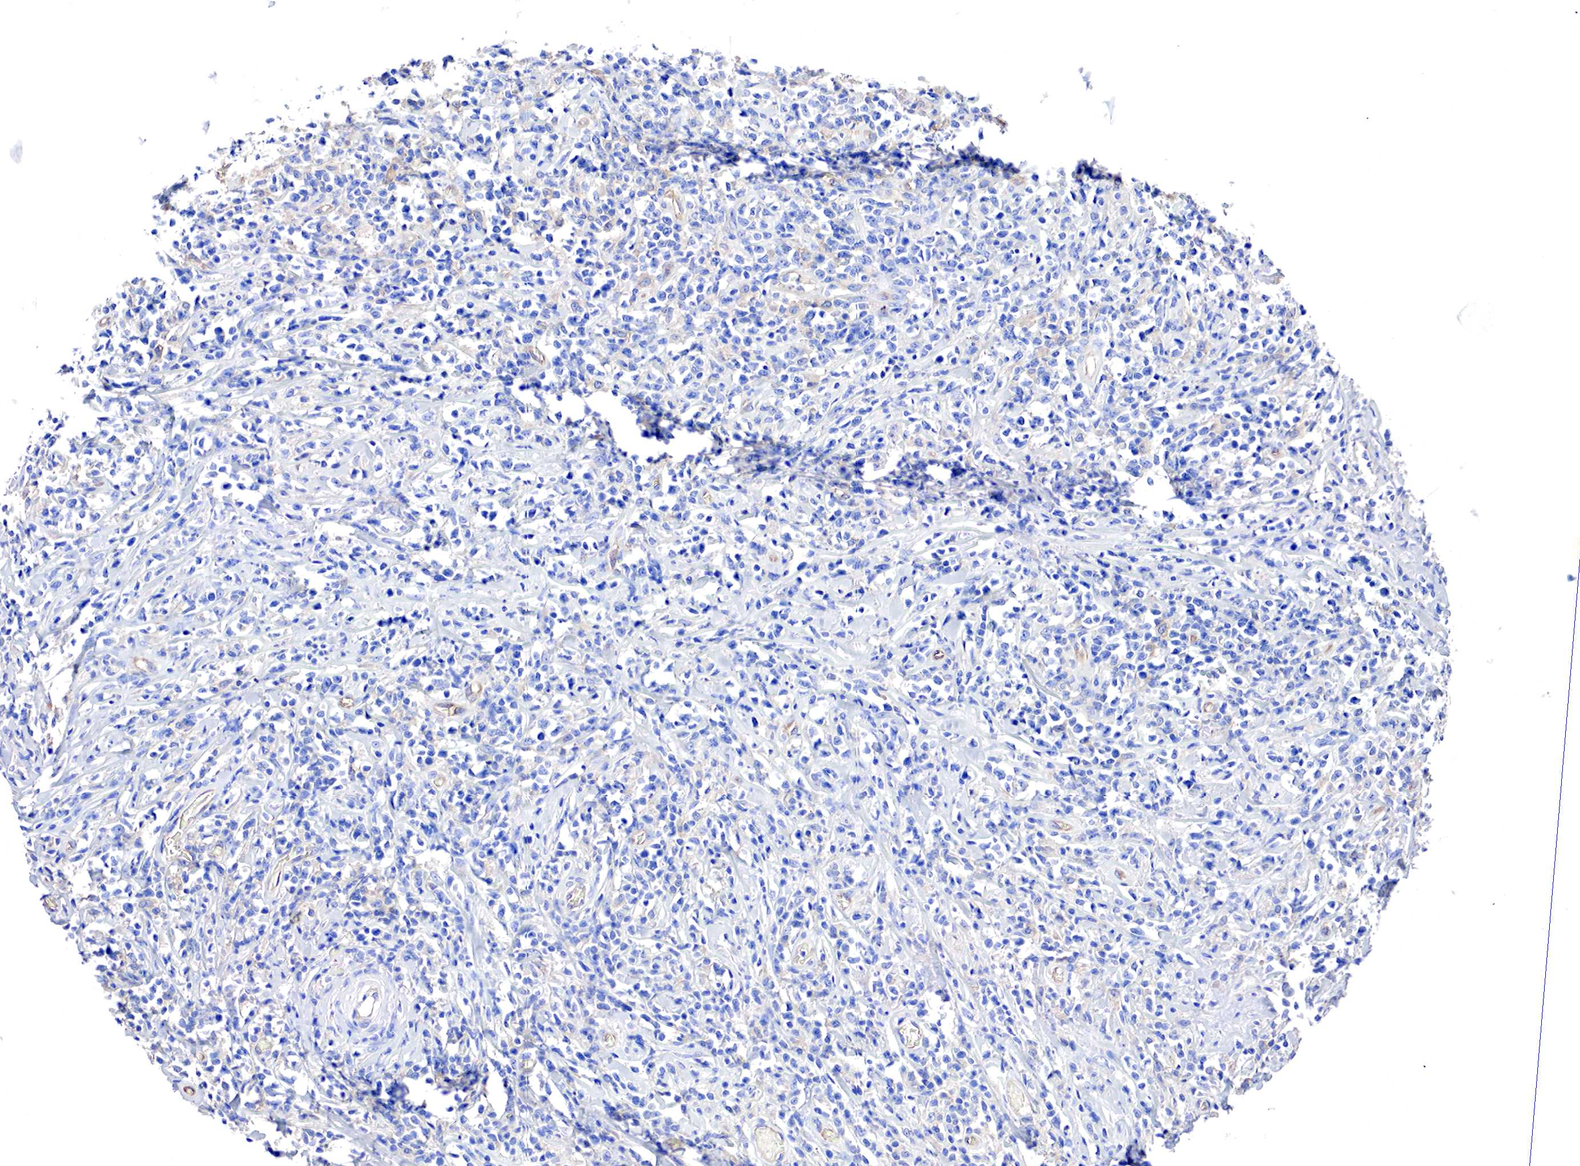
{"staining": {"intensity": "negative", "quantity": "none", "location": "none"}, "tissue": "lymphoma", "cell_type": "Tumor cells", "image_type": "cancer", "snomed": [{"axis": "morphology", "description": "Malignant lymphoma, non-Hodgkin's type, High grade"}, {"axis": "topography", "description": "Colon"}], "caption": "The image exhibits no significant expression in tumor cells of lymphoma.", "gene": "RDX", "patient": {"sex": "male", "age": 82}}